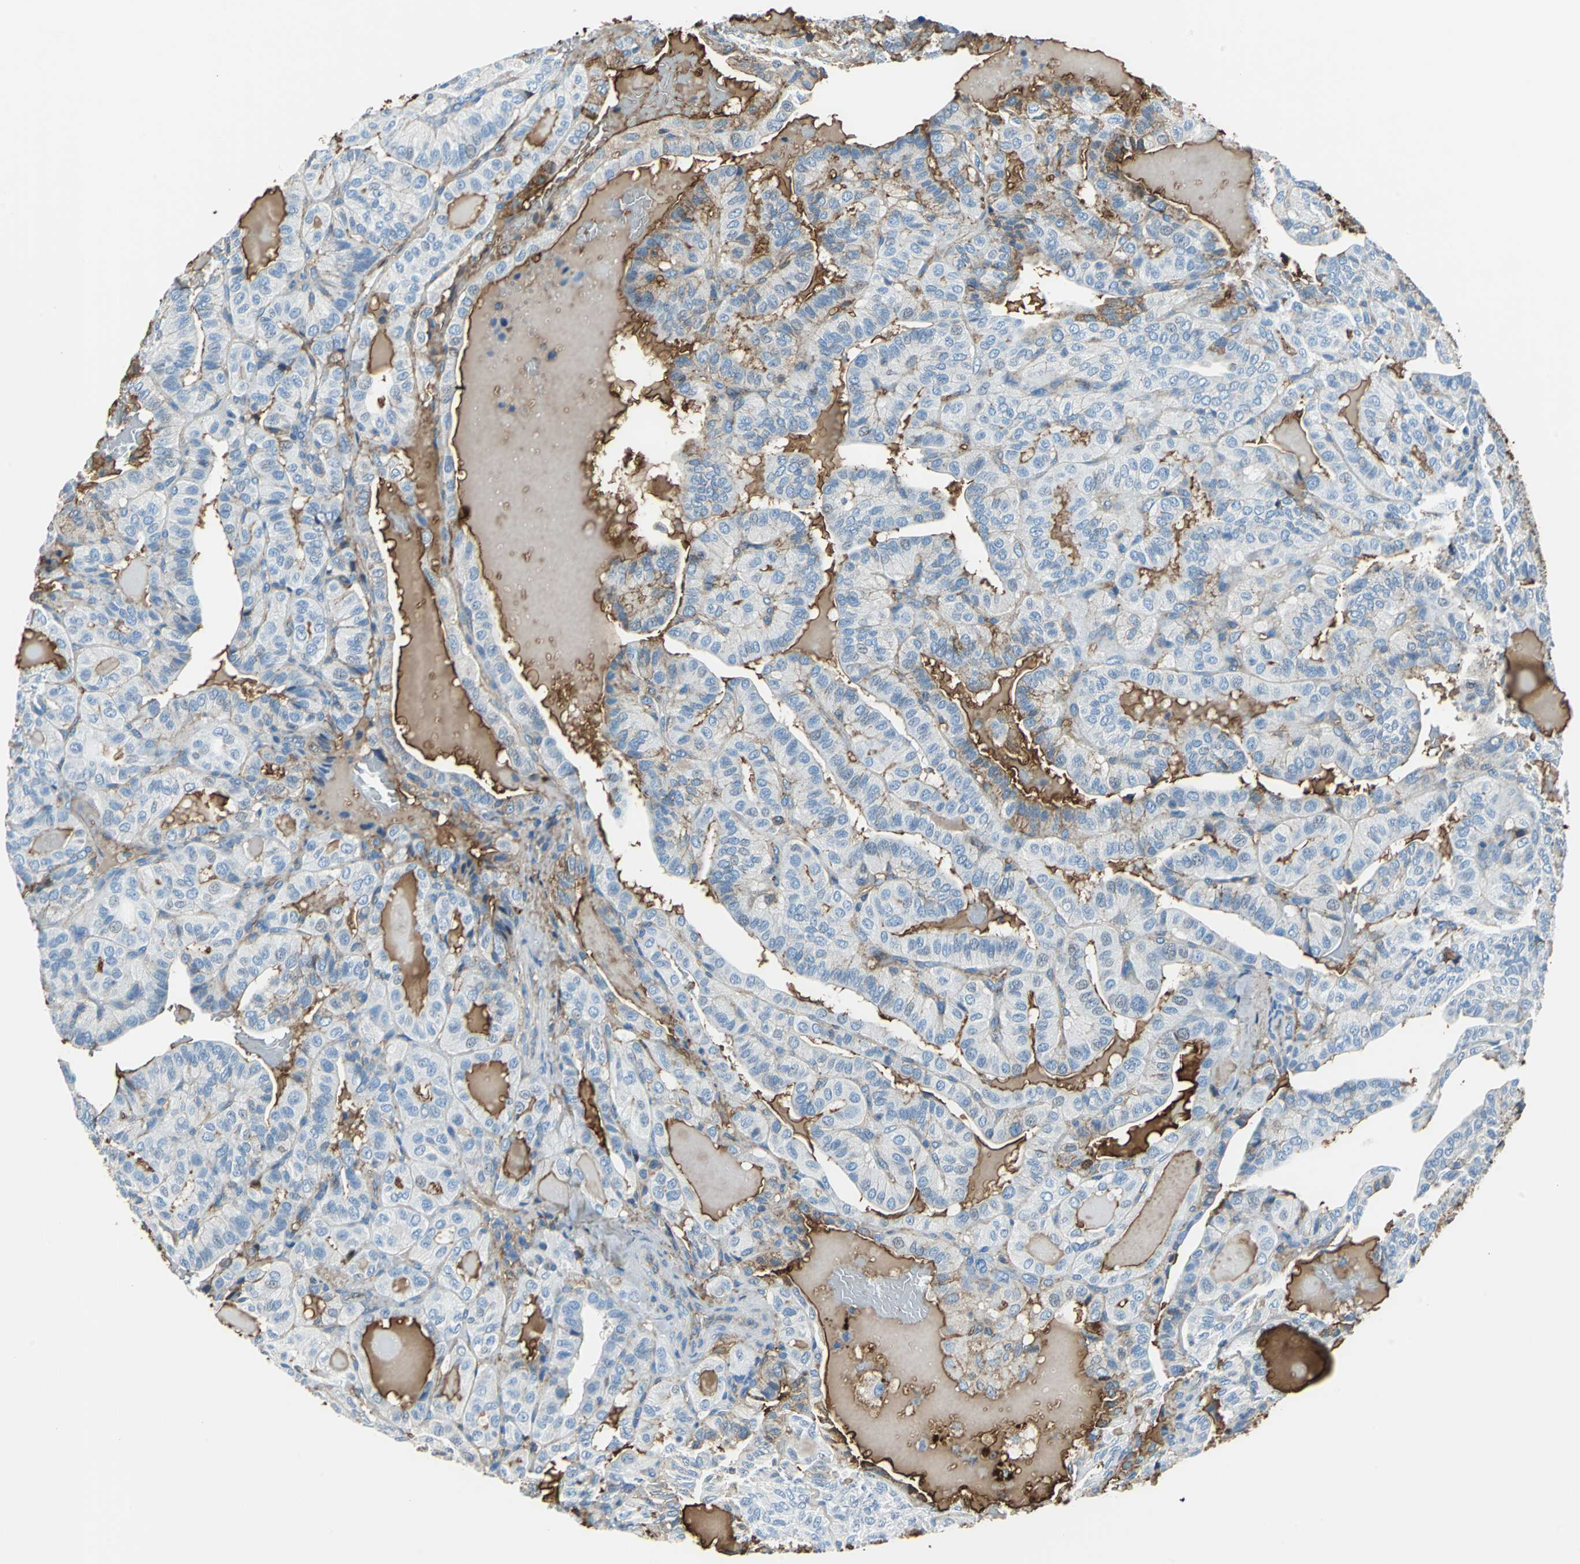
{"staining": {"intensity": "moderate", "quantity": "25%-75%", "location": "cytoplasmic/membranous"}, "tissue": "thyroid cancer", "cell_type": "Tumor cells", "image_type": "cancer", "snomed": [{"axis": "morphology", "description": "Papillary adenocarcinoma, NOS"}, {"axis": "topography", "description": "Thyroid gland"}], "caption": "Protein staining of thyroid papillary adenocarcinoma tissue reveals moderate cytoplasmic/membranous positivity in about 25%-75% of tumor cells.", "gene": "ALB", "patient": {"sex": "male", "age": 77}}